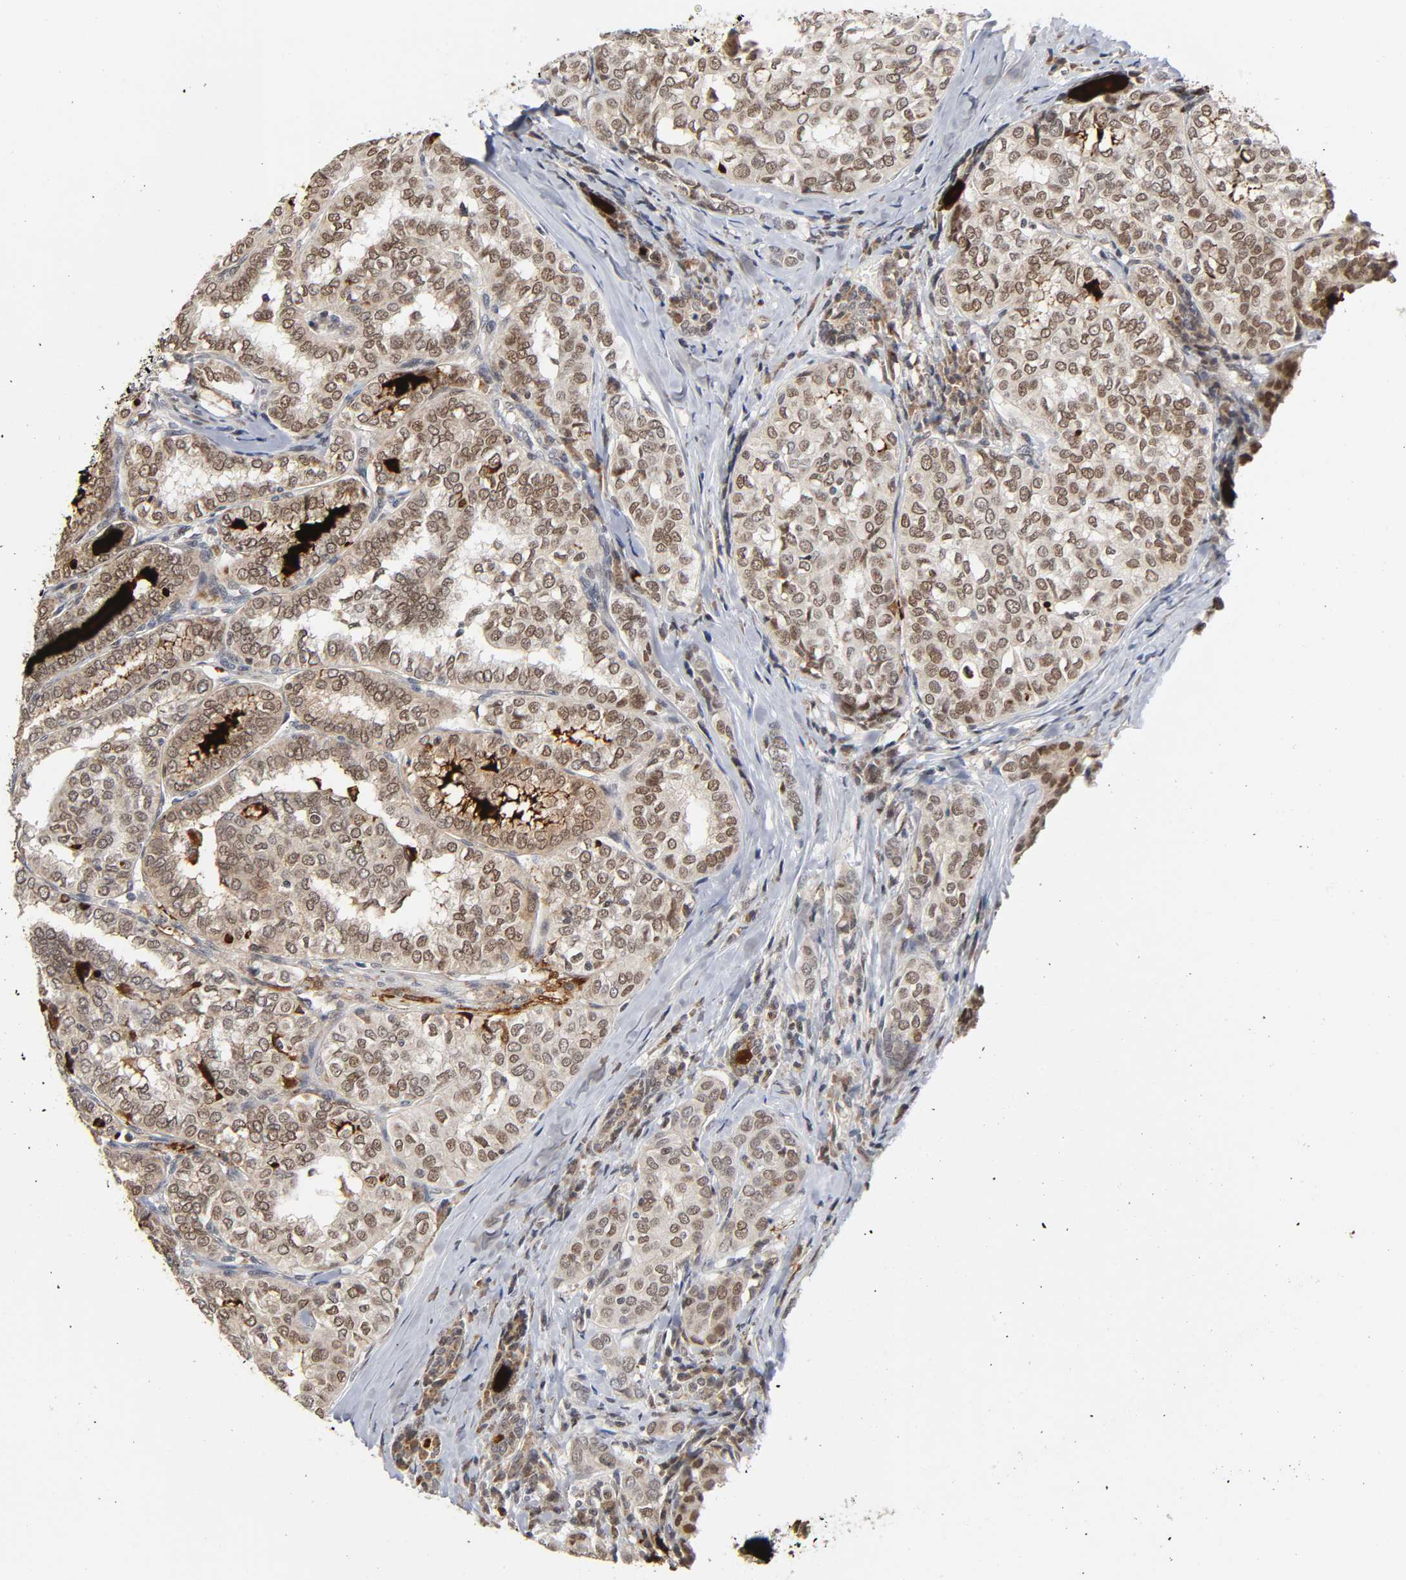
{"staining": {"intensity": "strong", "quantity": ">75%", "location": "cytoplasmic/membranous,nuclear"}, "tissue": "thyroid cancer", "cell_type": "Tumor cells", "image_type": "cancer", "snomed": [{"axis": "morphology", "description": "Papillary adenocarcinoma, NOS"}, {"axis": "topography", "description": "Thyroid gland"}], "caption": "This histopathology image displays thyroid papillary adenocarcinoma stained with immunohistochemistry to label a protein in brown. The cytoplasmic/membranous and nuclear of tumor cells show strong positivity for the protein. Nuclei are counter-stained blue.", "gene": "KAT2B", "patient": {"sex": "female", "age": 30}}